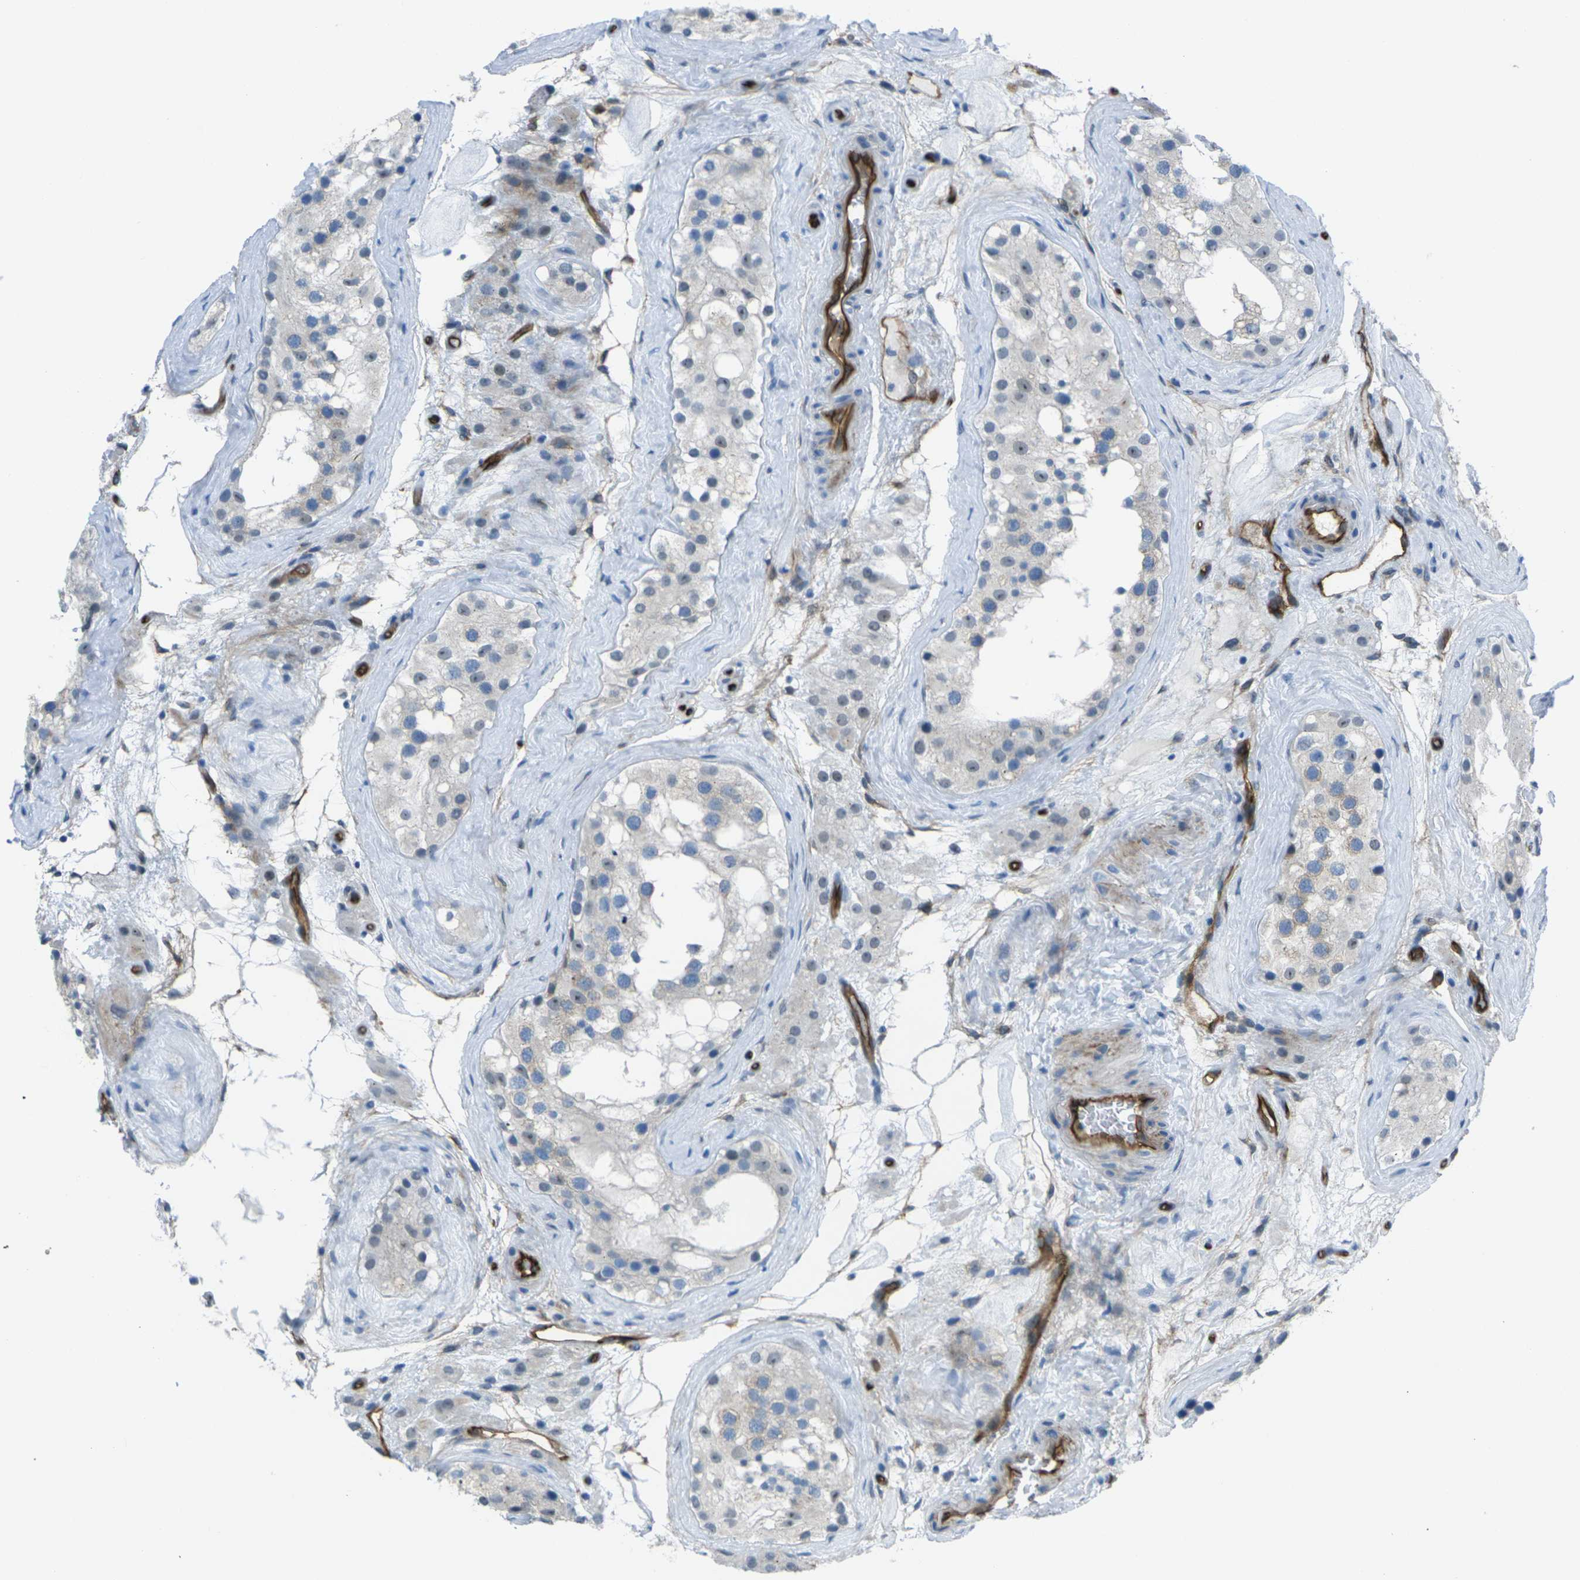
{"staining": {"intensity": "negative", "quantity": "none", "location": "none"}, "tissue": "testis", "cell_type": "Cells in seminiferous ducts", "image_type": "normal", "snomed": [{"axis": "morphology", "description": "Normal tissue, NOS"}, {"axis": "morphology", "description": "Seminoma, NOS"}, {"axis": "topography", "description": "Testis"}], "caption": "High power microscopy photomicrograph of an IHC micrograph of normal testis, revealing no significant positivity in cells in seminiferous ducts. The staining was performed using DAB to visualize the protein expression in brown, while the nuclei were stained in blue with hematoxylin (Magnification: 20x).", "gene": "HSPA12B", "patient": {"sex": "male", "age": 71}}